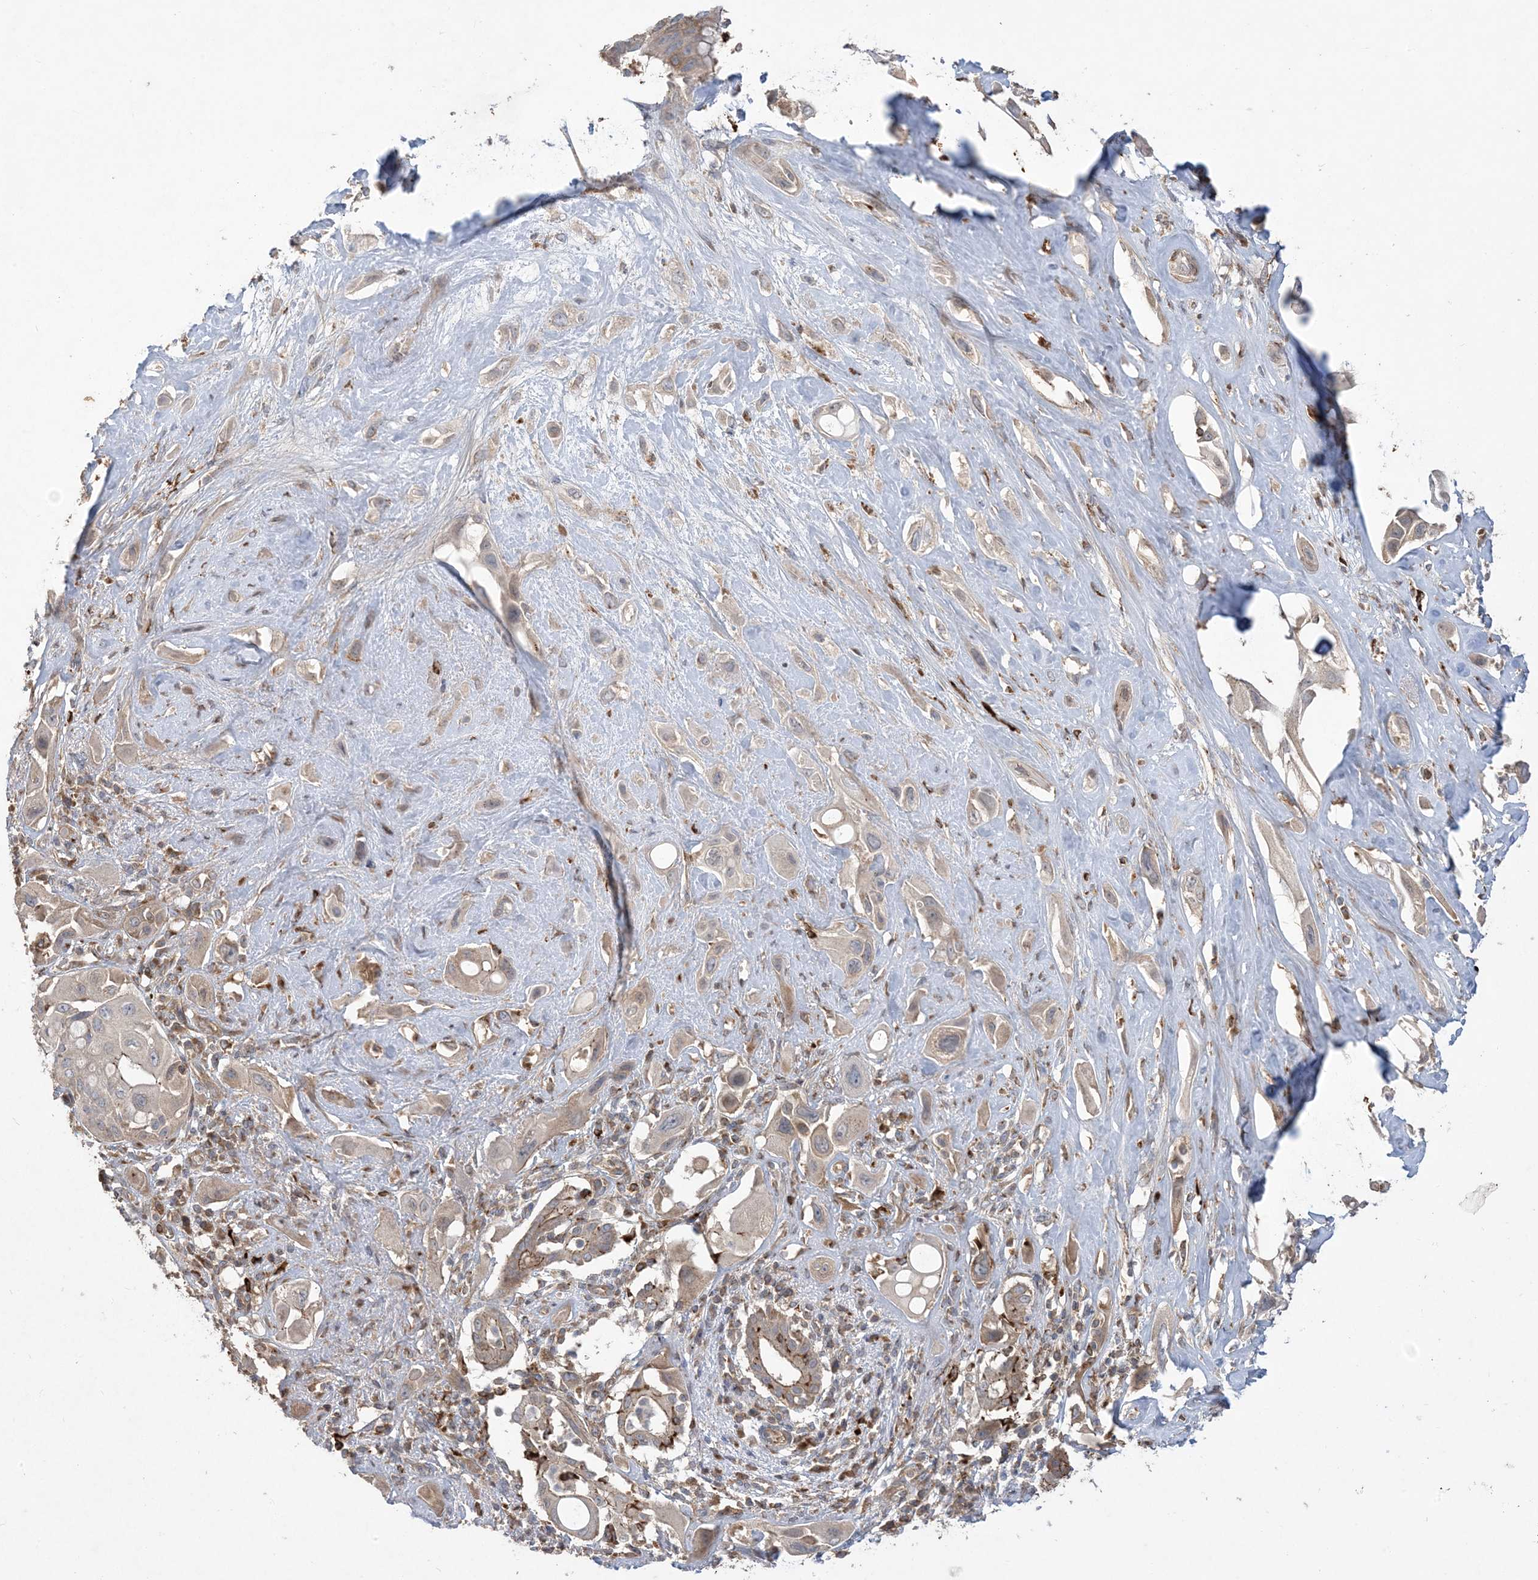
{"staining": {"intensity": "moderate", "quantity": "25%-75%", "location": "cytoplasmic/membranous"}, "tissue": "pancreatic cancer", "cell_type": "Tumor cells", "image_type": "cancer", "snomed": [{"axis": "morphology", "description": "Adenocarcinoma, NOS"}, {"axis": "topography", "description": "Pancreas"}], "caption": "Pancreatic cancer tissue displays moderate cytoplasmic/membranous expression in about 25%-75% of tumor cells (DAB IHC, brown staining for protein, blue staining for nuclei).", "gene": "MASP2", "patient": {"sex": "male", "age": 68}}